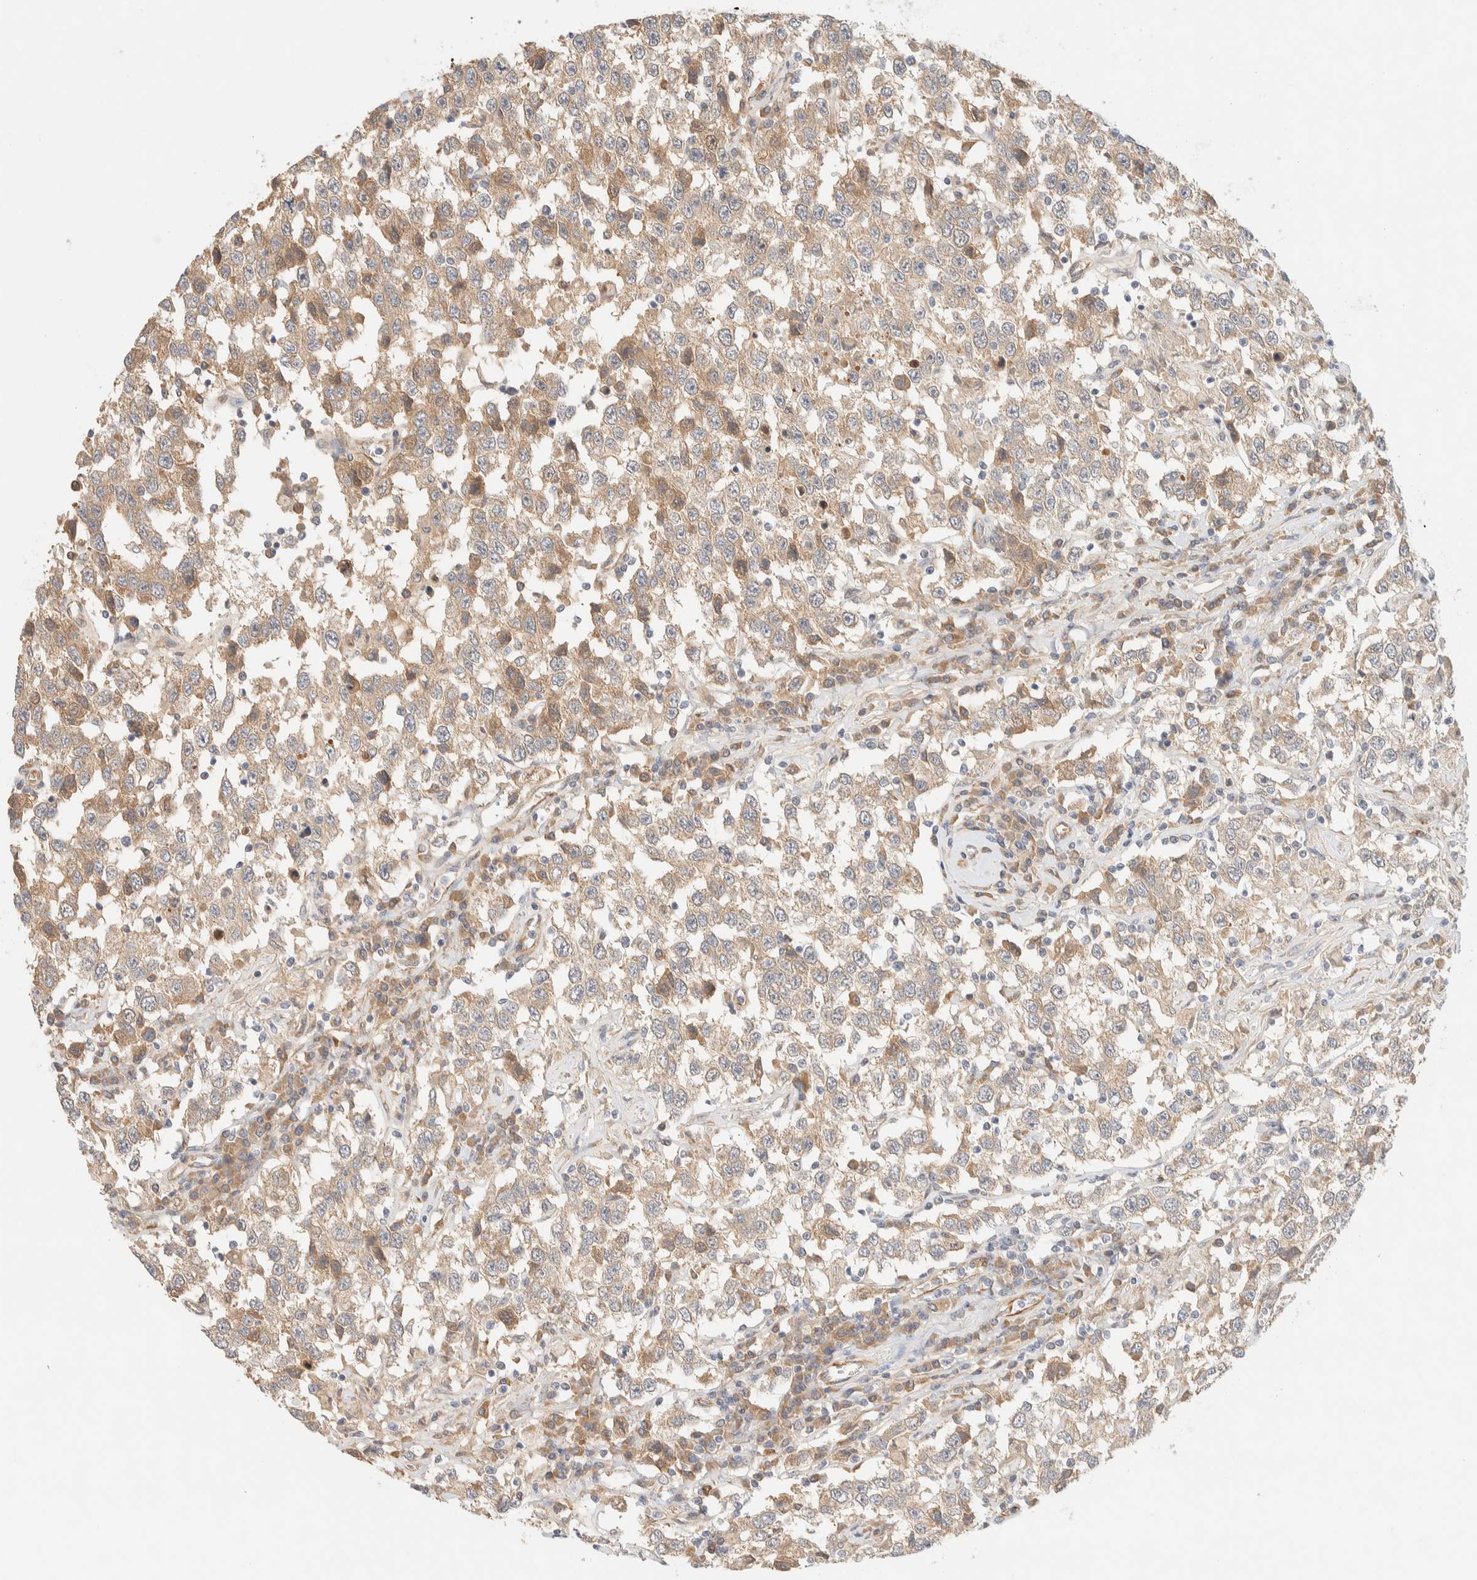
{"staining": {"intensity": "weak", "quantity": ">75%", "location": "cytoplasmic/membranous"}, "tissue": "testis cancer", "cell_type": "Tumor cells", "image_type": "cancer", "snomed": [{"axis": "morphology", "description": "Seminoma, NOS"}, {"axis": "topography", "description": "Testis"}], "caption": "Testis cancer stained with immunohistochemistry demonstrates weak cytoplasmic/membranous expression in about >75% of tumor cells. Using DAB (3,3'-diaminobenzidine) (brown) and hematoxylin (blue) stains, captured at high magnification using brightfield microscopy.", "gene": "FAT1", "patient": {"sex": "male", "age": 41}}